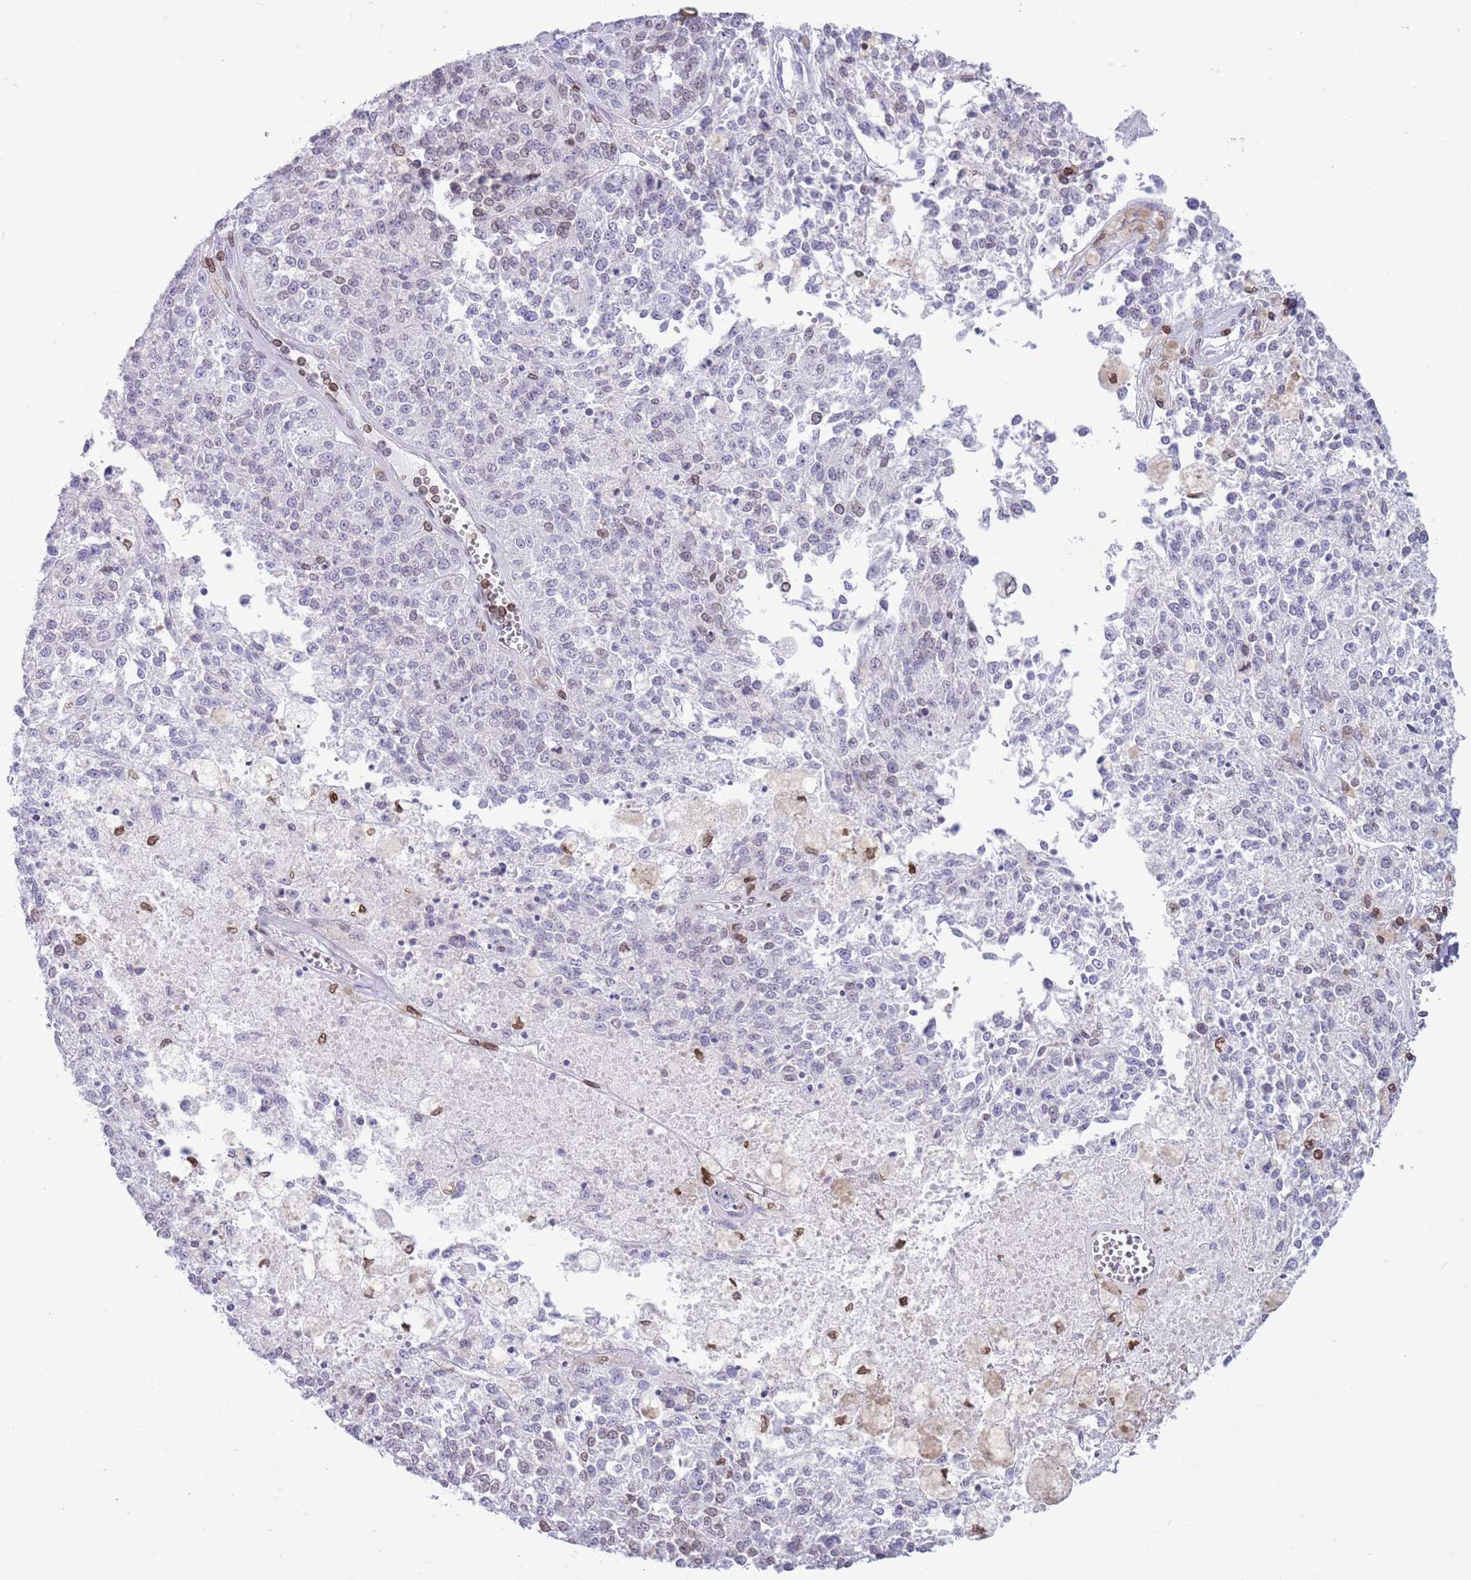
{"staining": {"intensity": "negative", "quantity": "none", "location": "none"}, "tissue": "melanoma", "cell_type": "Tumor cells", "image_type": "cancer", "snomed": [{"axis": "morphology", "description": "Malignant melanoma, NOS"}, {"axis": "topography", "description": "Skin"}], "caption": "Malignant melanoma was stained to show a protein in brown. There is no significant positivity in tumor cells. Nuclei are stained in blue.", "gene": "LBR", "patient": {"sex": "female", "age": 64}}